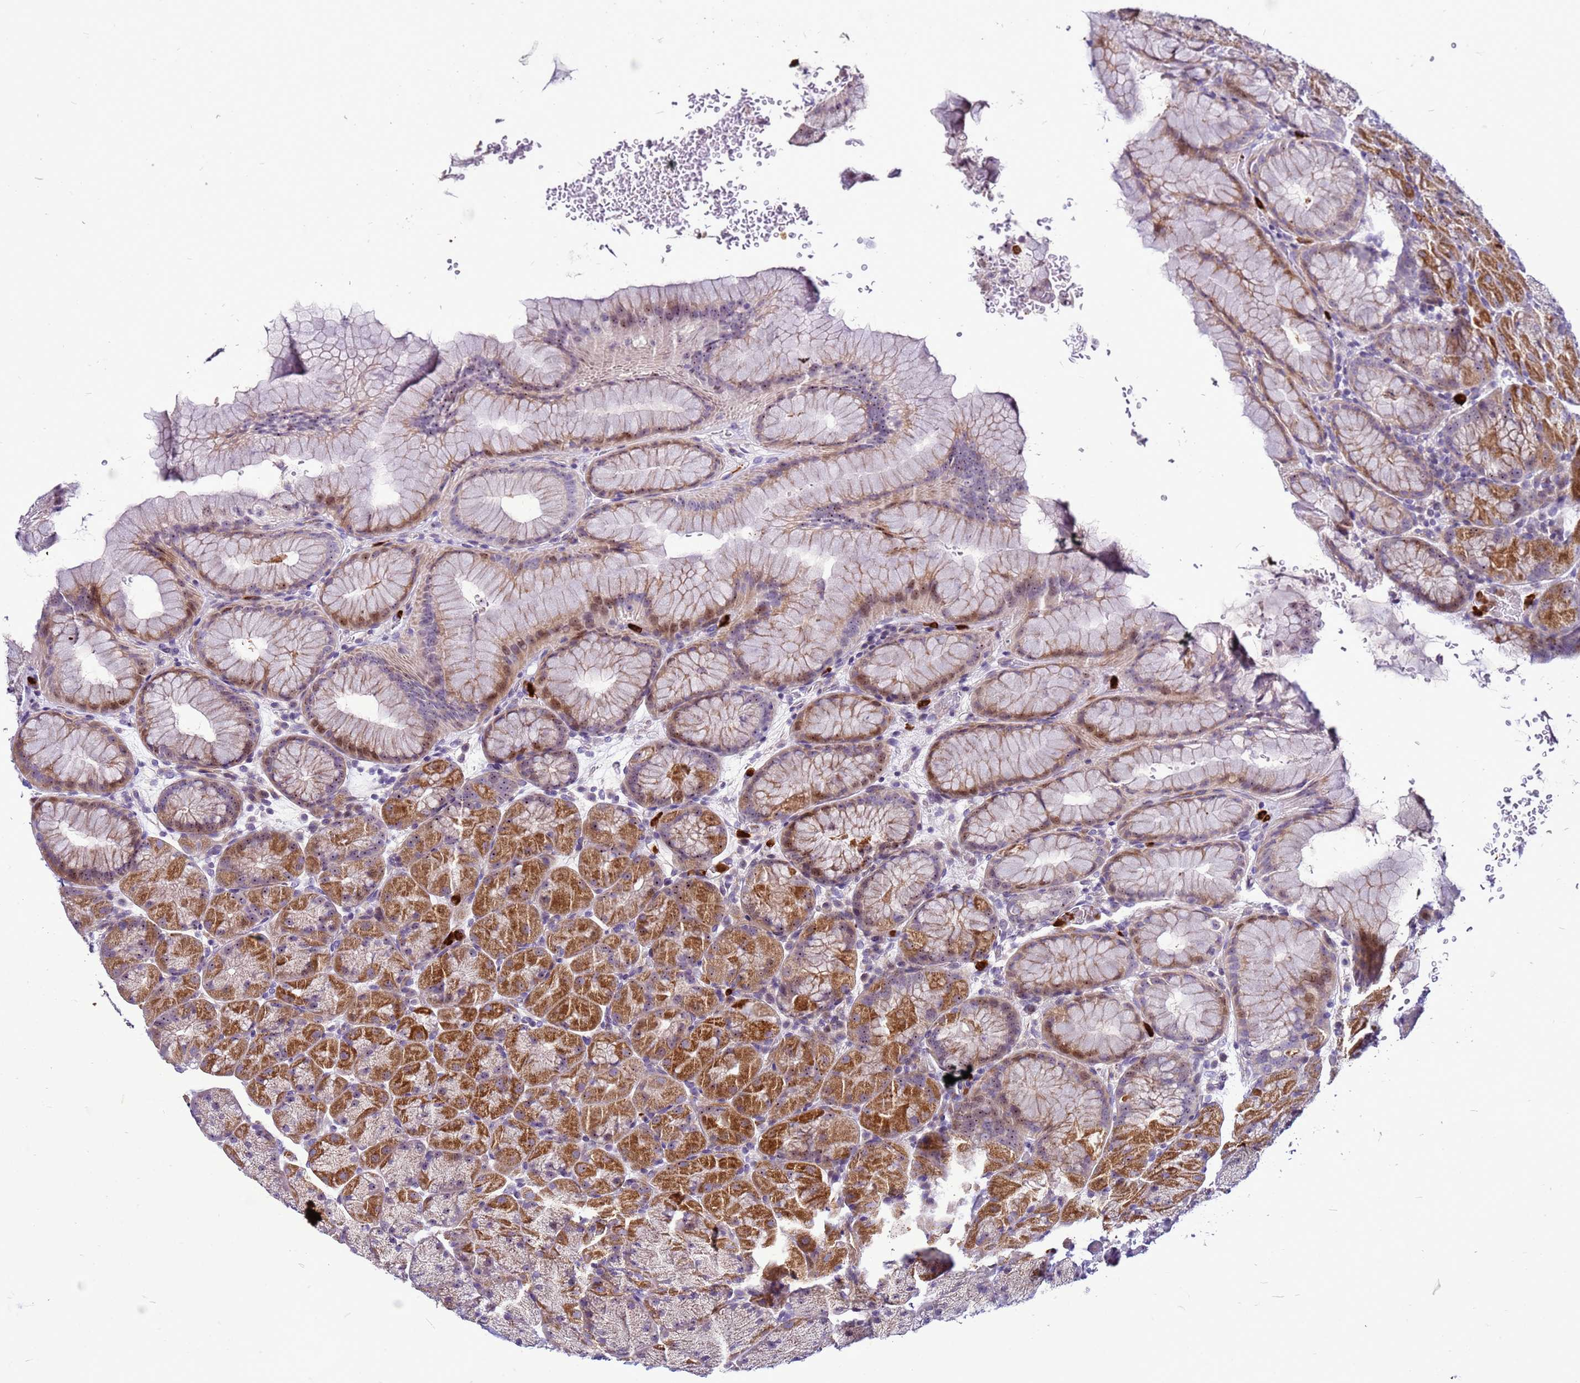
{"staining": {"intensity": "moderate", "quantity": "25%-75%", "location": "cytoplasmic/membranous,nuclear"}, "tissue": "stomach", "cell_type": "Glandular cells", "image_type": "normal", "snomed": [{"axis": "morphology", "description": "Normal tissue, NOS"}, {"axis": "topography", "description": "Stomach, upper"}, {"axis": "topography", "description": "Stomach, lower"}], "caption": "Brown immunohistochemical staining in unremarkable human stomach shows moderate cytoplasmic/membranous,nuclear expression in approximately 25%-75% of glandular cells. (DAB (3,3'-diaminobenzidine) IHC with brightfield microscopy, high magnification).", "gene": "VPS4B", "patient": {"sex": "male", "age": 67}}